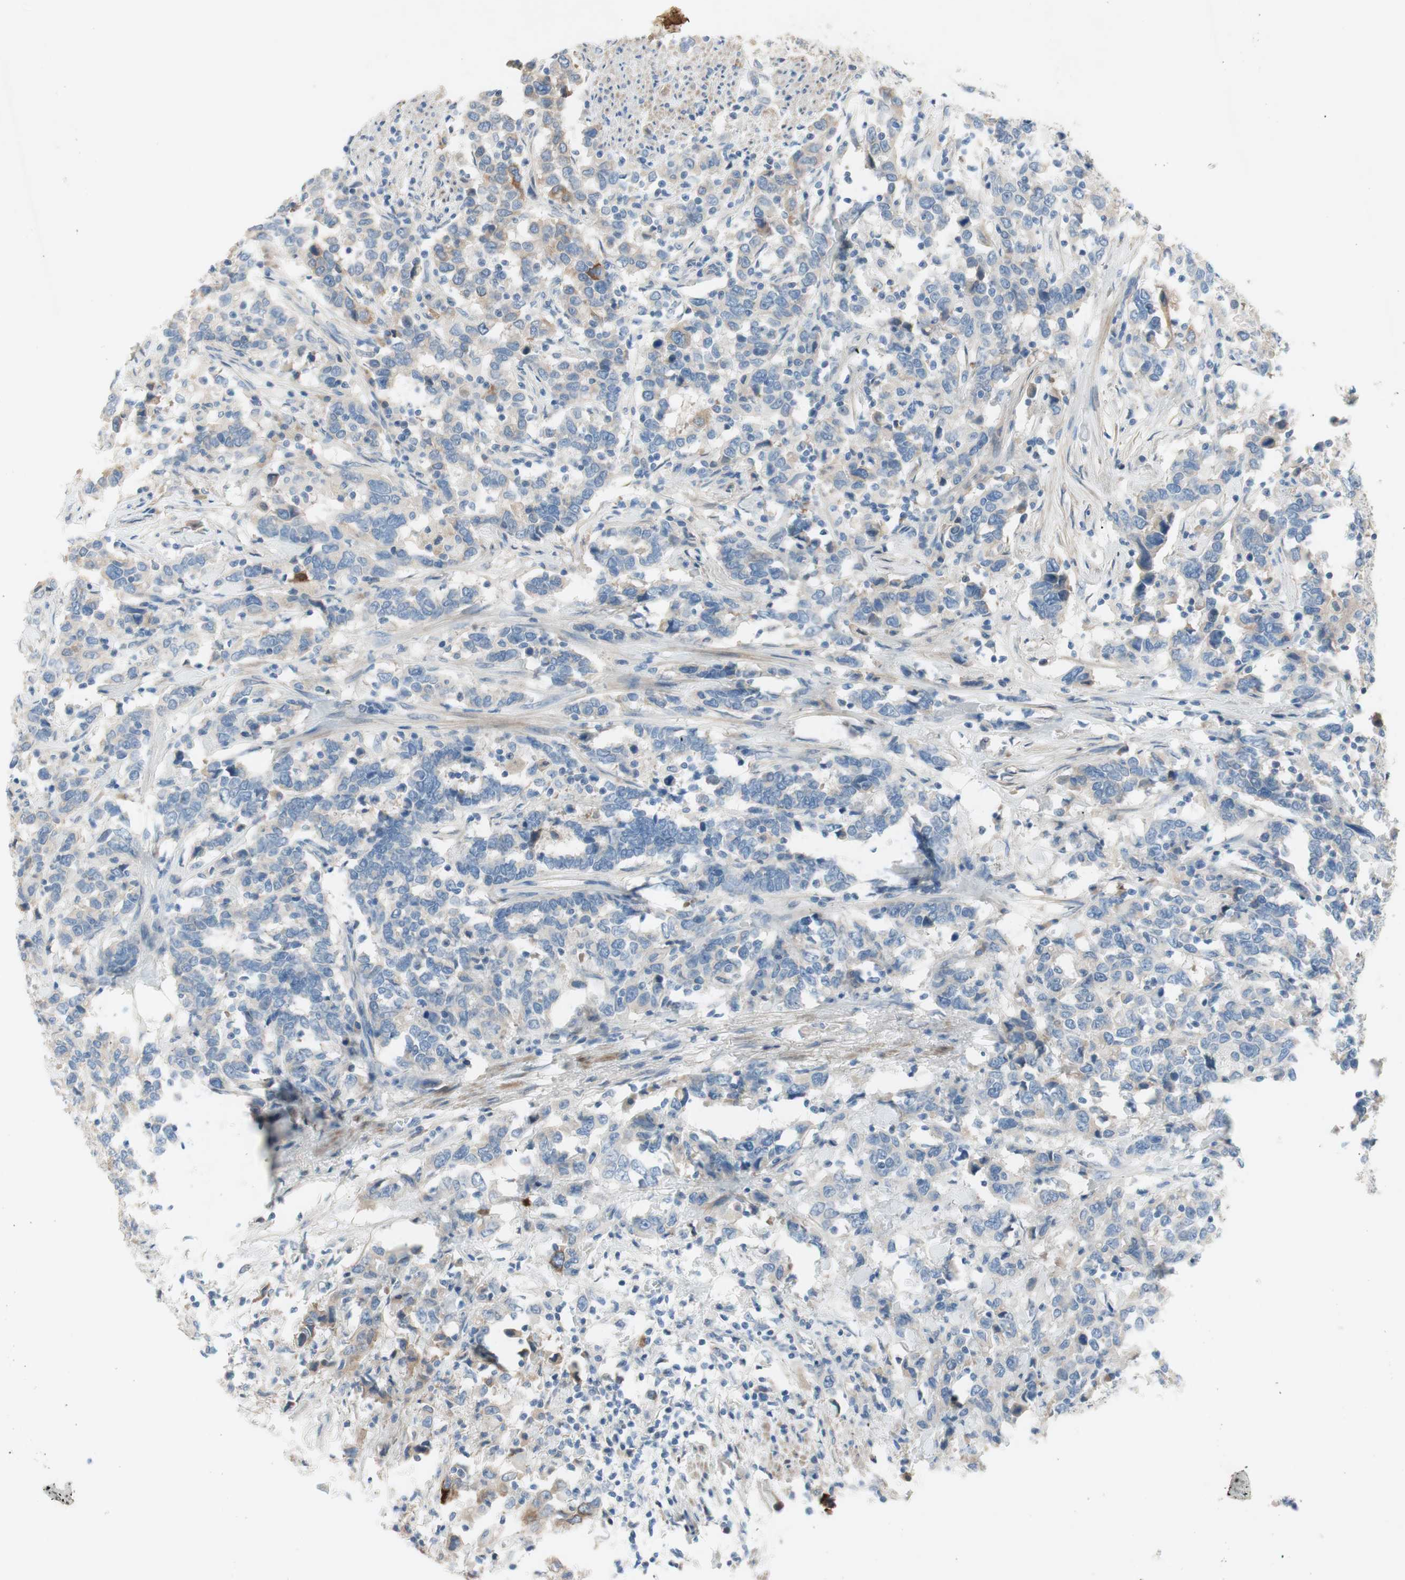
{"staining": {"intensity": "weak", "quantity": "<25%", "location": "cytoplasmic/membranous"}, "tissue": "urothelial cancer", "cell_type": "Tumor cells", "image_type": "cancer", "snomed": [{"axis": "morphology", "description": "Urothelial carcinoma, High grade"}, {"axis": "topography", "description": "Urinary bladder"}], "caption": "Urothelial cancer stained for a protein using immunohistochemistry shows no expression tumor cells.", "gene": "FDFT1", "patient": {"sex": "male", "age": 61}}